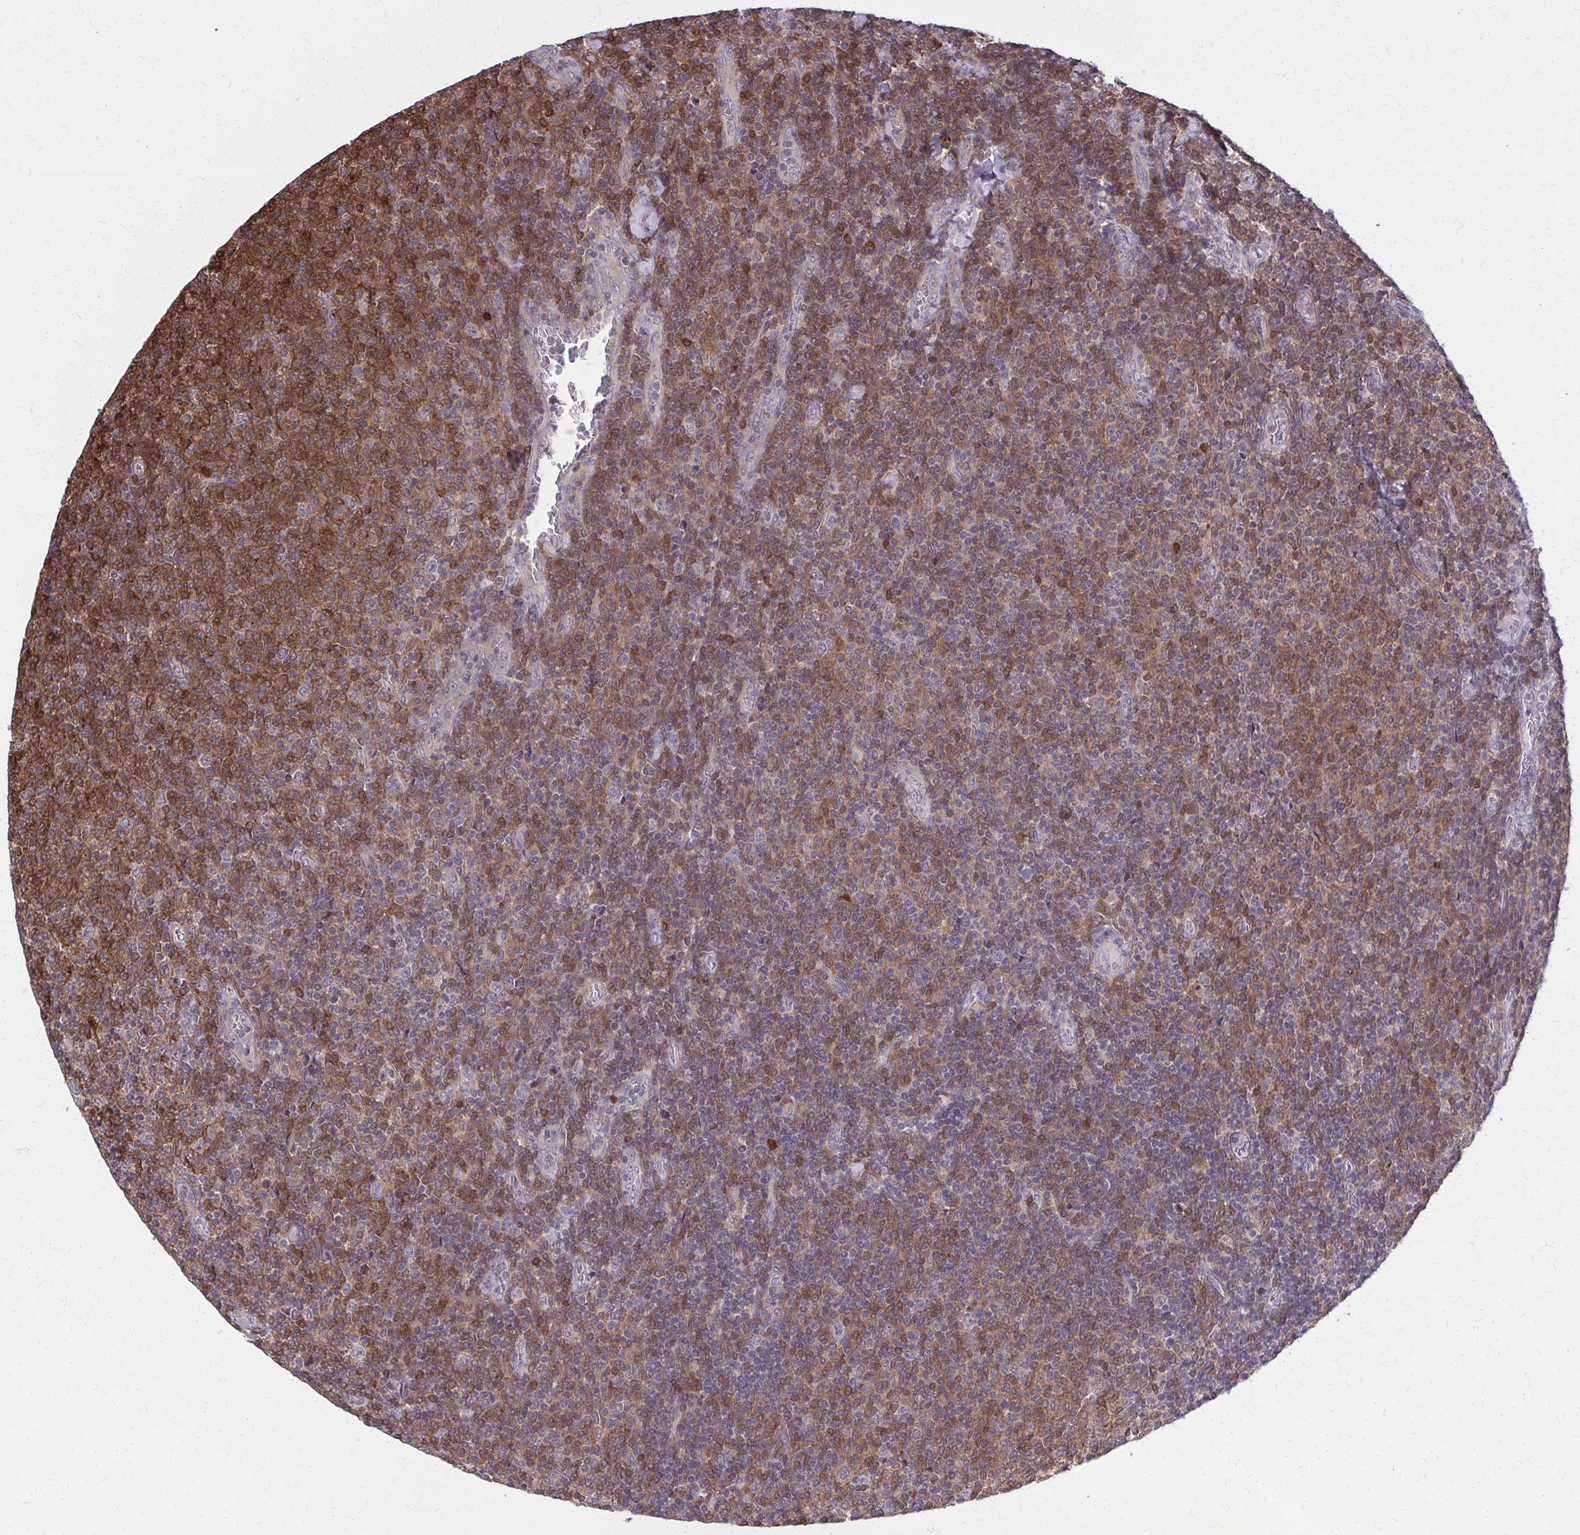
{"staining": {"intensity": "strong", "quantity": ">75%", "location": "cytoplasmic/membranous"}, "tissue": "lymphoma", "cell_type": "Tumor cells", "image_type": "cancer", "snomed": [{"axis": "morphology", "description": "Malignant lymphoma, non-Hodgkin's type, Low grade"}, {"axis": "topography", "description": "Lymph node"}], "caption": "Strong cytoplasmic/membranous protein expression is identified in approximately >75% of tumor cells in malignant lymphoma, non-Hodgkin's type (low-grade).", "gene": "DBI", "patient": {"sex": "male", "age": 52}}